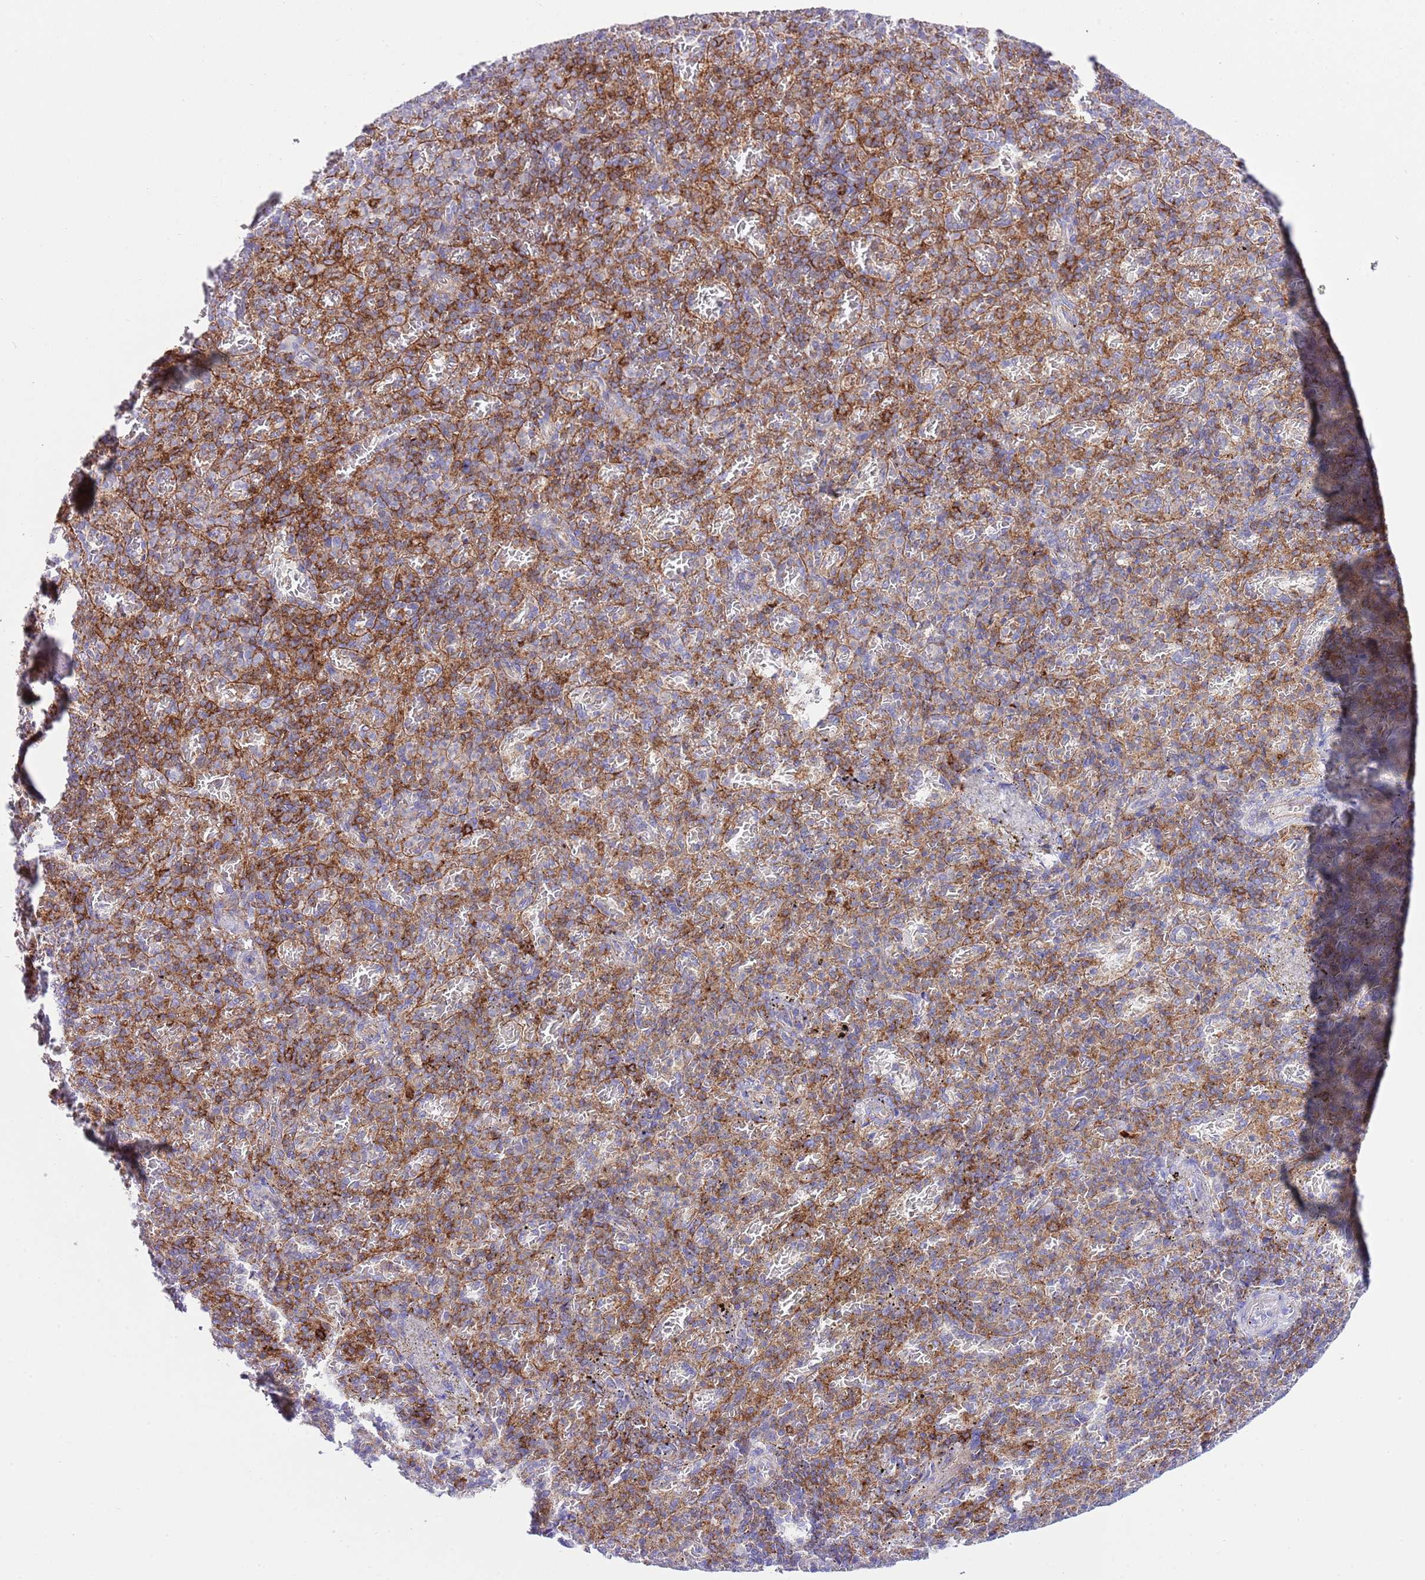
{"staining": {"intensity": "moderate", "quantity": "25%-75%", "location": "cytoplasmic/membranous"}, "tissue": "spleen", "cell_type": "Cells in red pulp", "image_type": "normal", "snomed": [{"axis": "morphology", "description": "Normal tissue, NOS"}, {"axis": "topography", "description": "Spleen"}], "caption": "Immunohistochemistry (IHC) of unremarkable human spleen reveals medium levels of moderate cytoplasmic/membranous staining in approximately 25%-75% of cells in red pulp. (DAB IHC with brightfield microscopy, high magnification).", "gene": "ALDH3A1", "patient": {"sex": "female", "age": 74}}